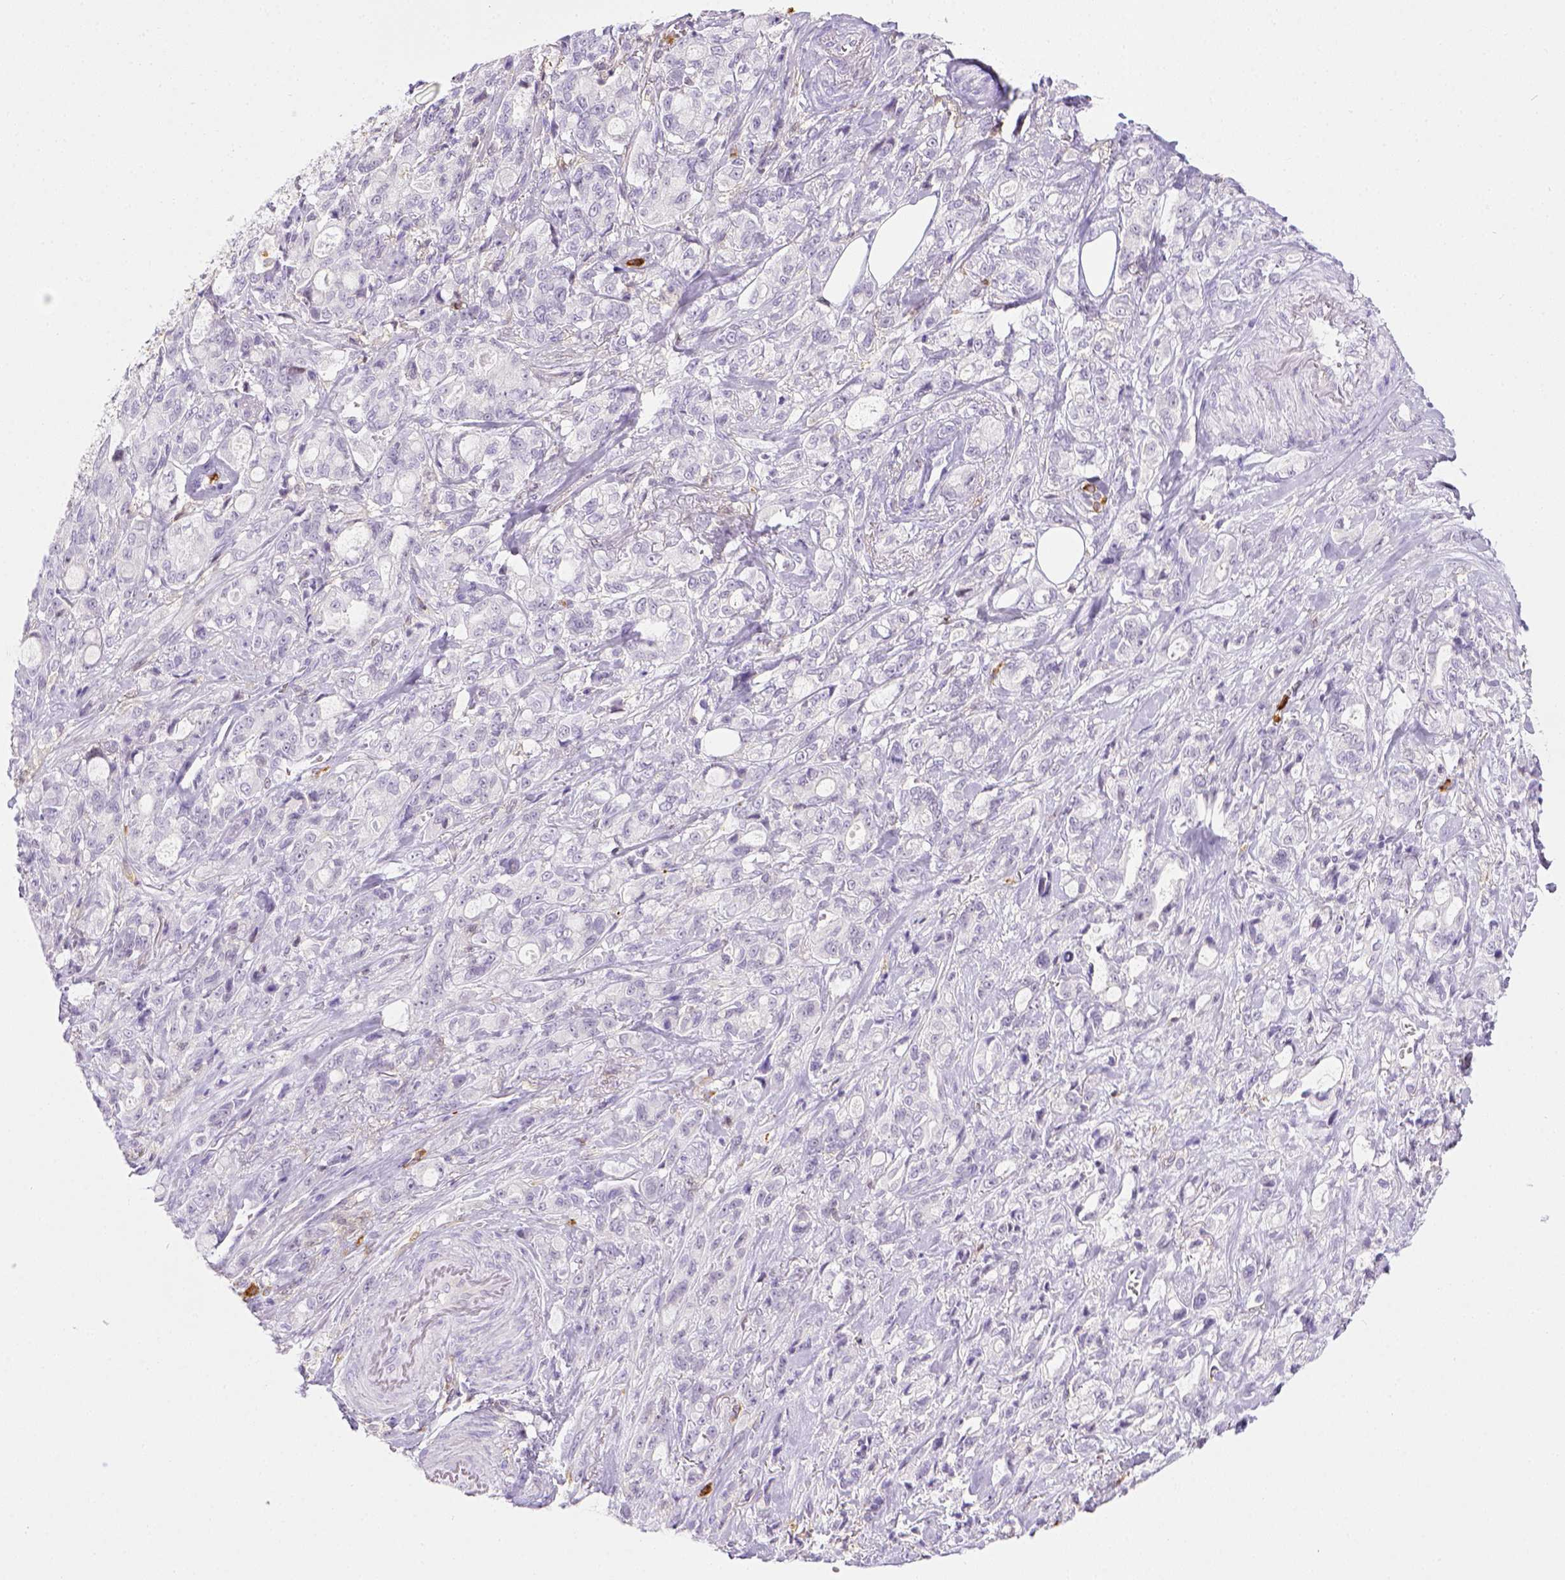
{"staining": {"intensity": "negative", "quantity": "none", "location": "none"}, "tissue": "stomach cancer", "cell_type": "Tumor cells", "image_type": "cancer", "snomed": [{"axis": "morphology", "description": "Adenocarcinoma, NOS"}, {"axis": "topography", "description": "Stomach"}], "caption": "Human stomach adenocarcinoma stained for a protein using immunohistochemistry reveals no expression in tumor cells.", "gene": "ITGAM", "patient": {"sex": "male", "age": 63}}